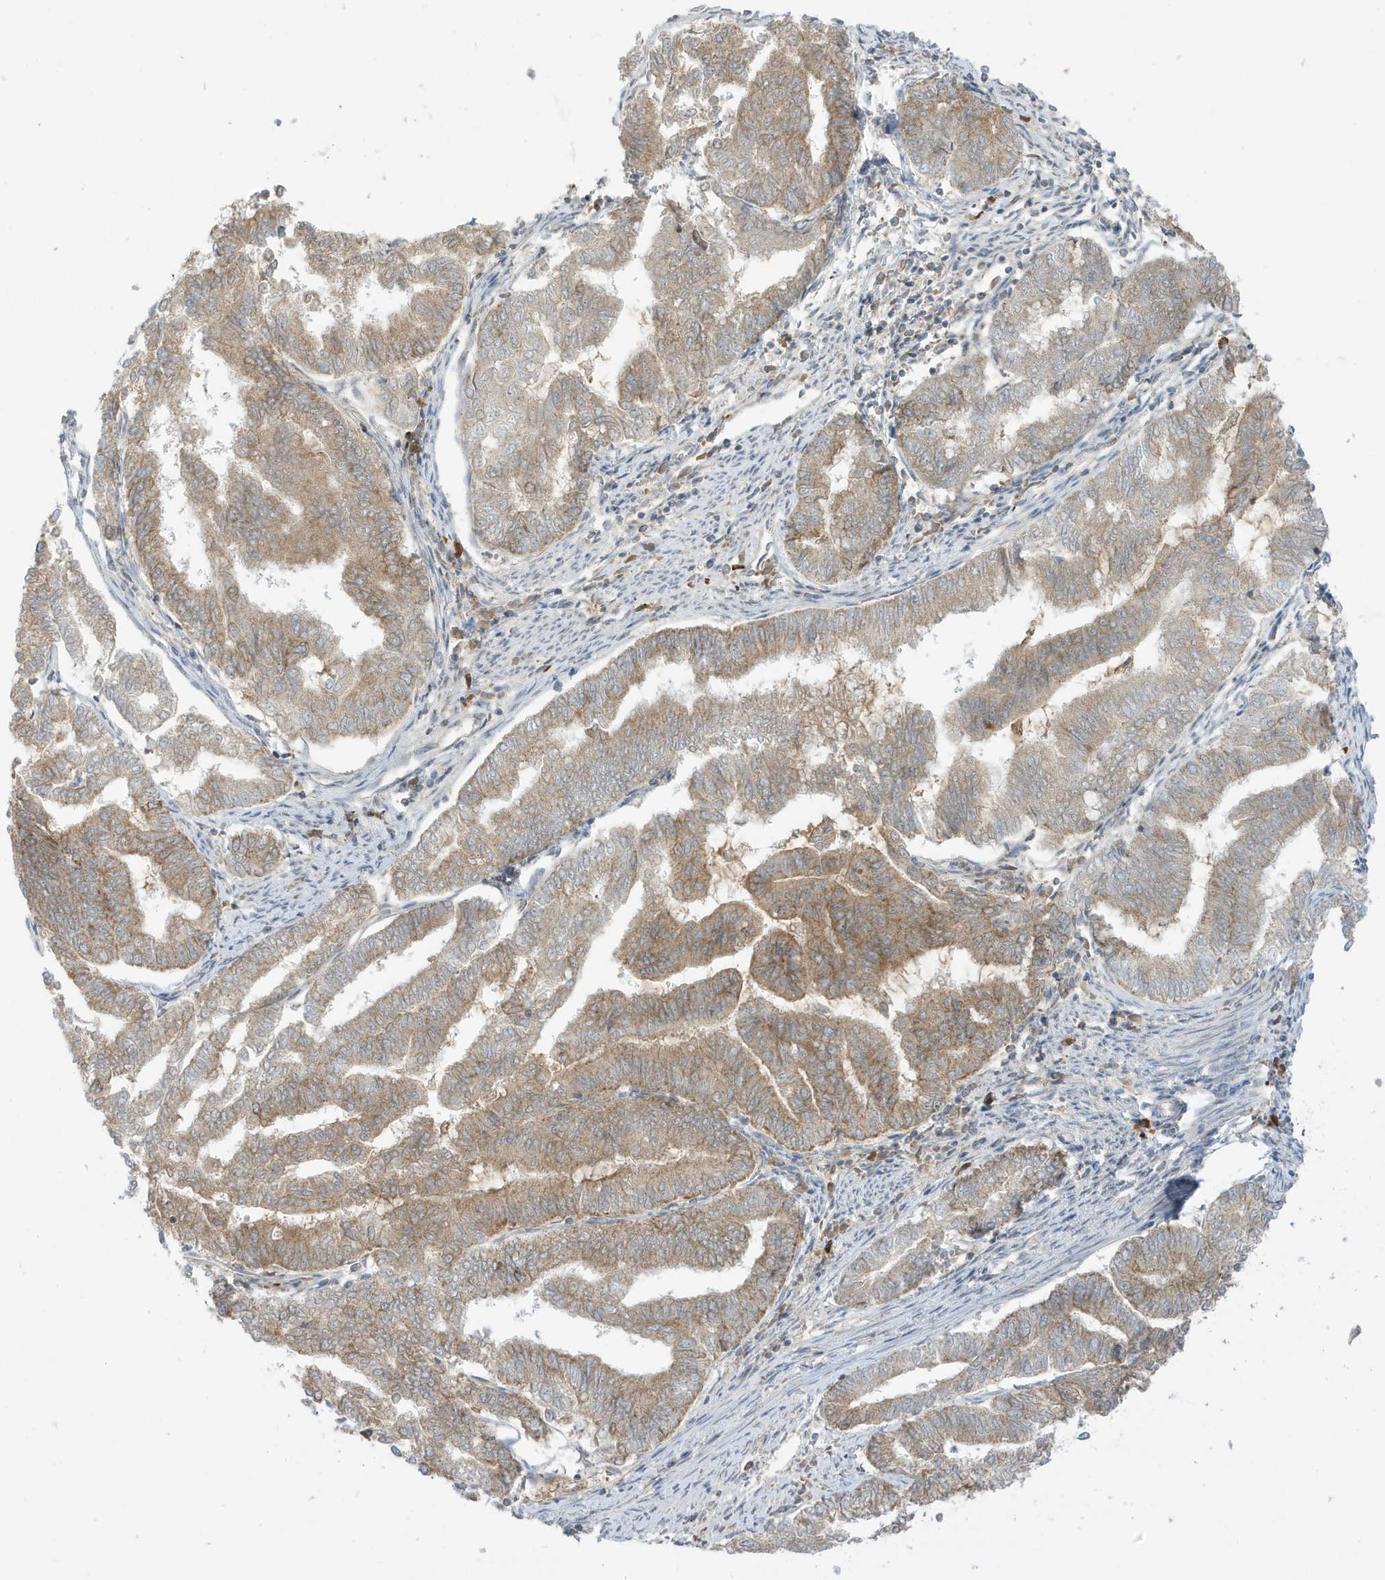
{"staining": {"intensity": "moderate", "quantity": ">75%", "location": "cytoplasmic/membranous"}, "tissue": "endometrial cancer", "cell_type": "Tumor cells", "image_type": "cancer", "snomed": [{"axis": "morphology", "description": "Adenocarcinoma, NOS"}, {"axis": "topography", "description": "Endometrium"}], "caption": "A medium amount of moderate cytoplasmic/membranous staining is present in about >75% of tumor cells in endometrial adenocarcinoma tissue.", "gene": "NPPC", "patient": {"sex": "female", "age": 79}}